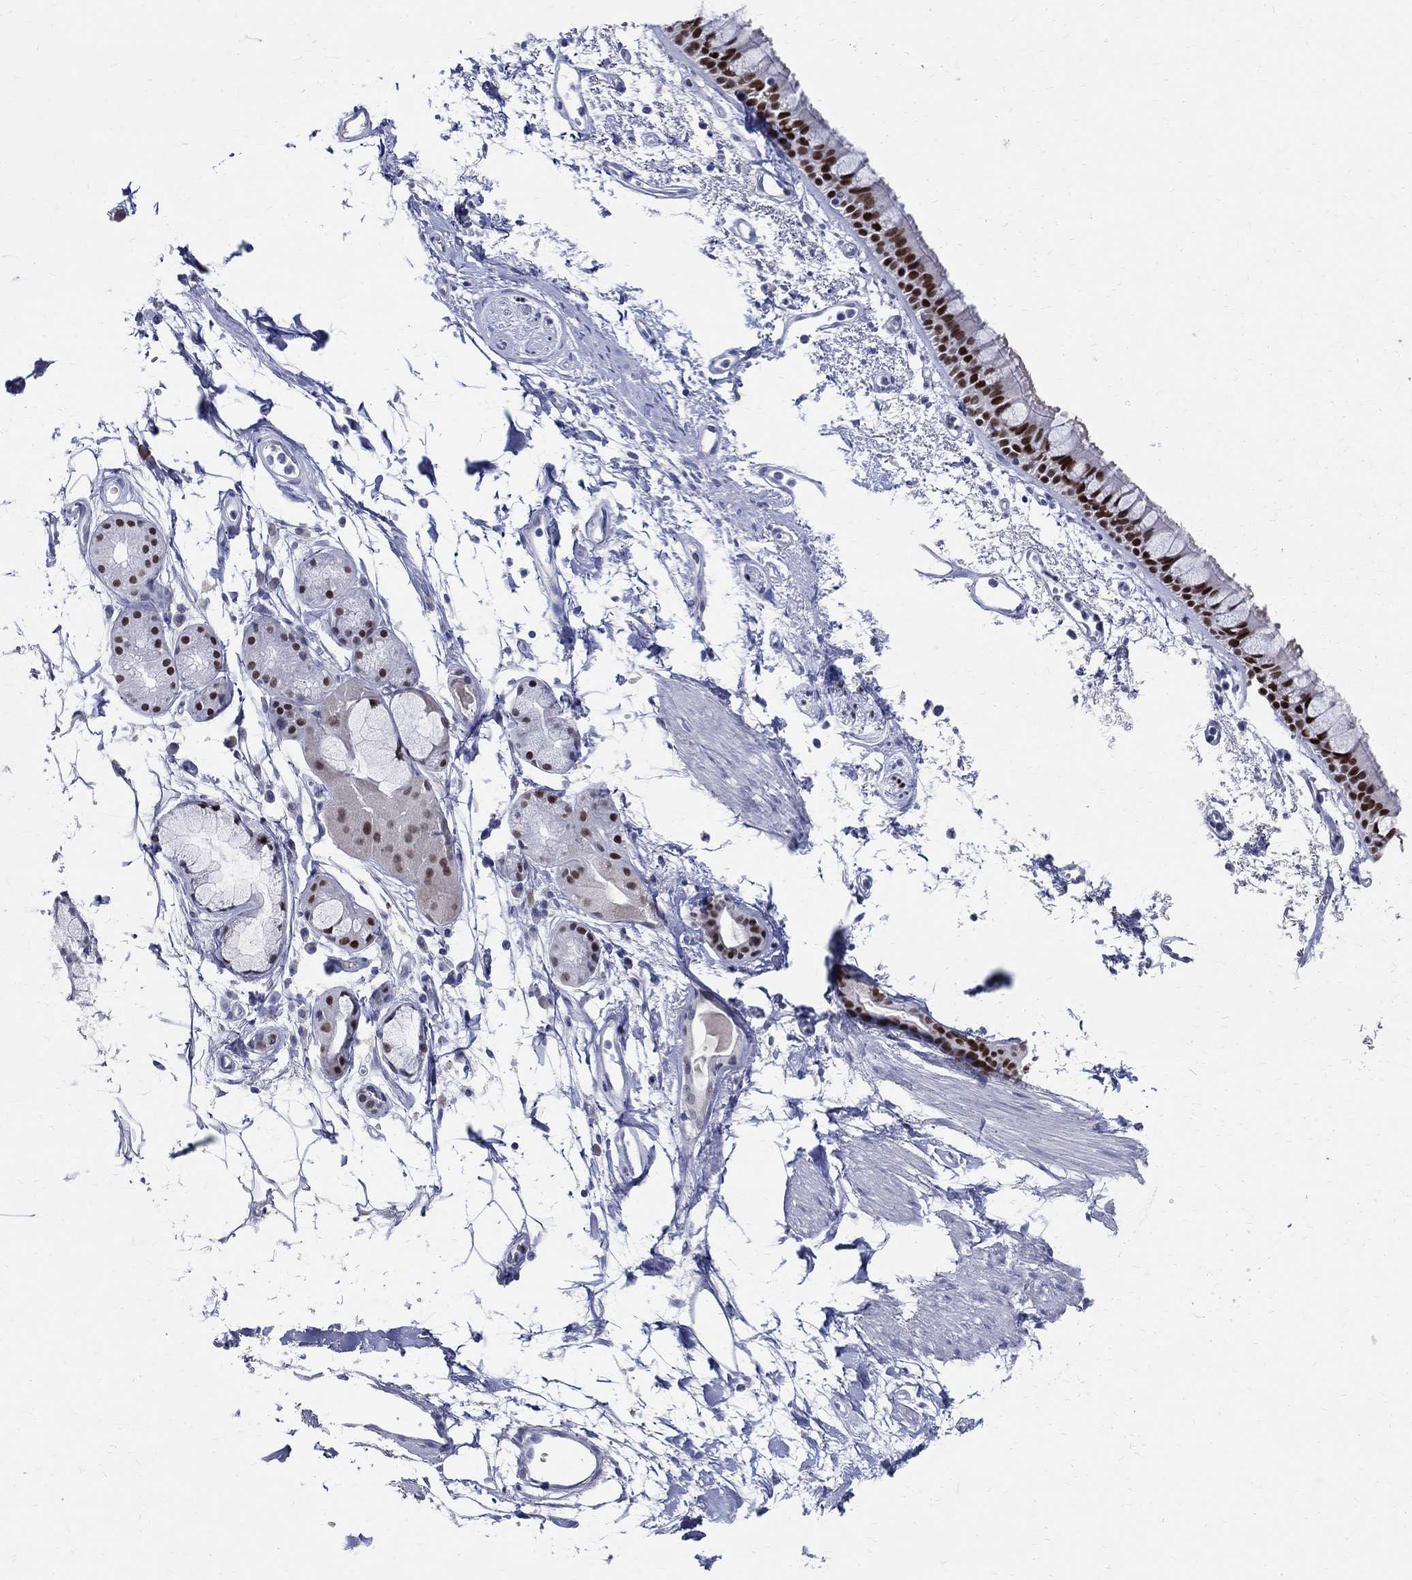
{"staining": {"intensity": "strong", "quantity": ">75%", "location": "nuclear"}, "tissue": "bronchus", "cell_type": "Respiratory epithelial cells", "image_type": "normal", "snomed": [{"axis": "morphology", "description": "Normal tissue, NOS"}, {"axis": "topography", "description": "Cartilage tissue"}, {"axis": "topography", "description": "Bronchus"}], "caption": "The histopathology image exhibits staining of unremarkable bronchus, revealing strong nuclear protein positivity (brown color) within respiratory epithelial cells.", "gene": "SOX2", "patient": {"sex": "male", "age": 66}}